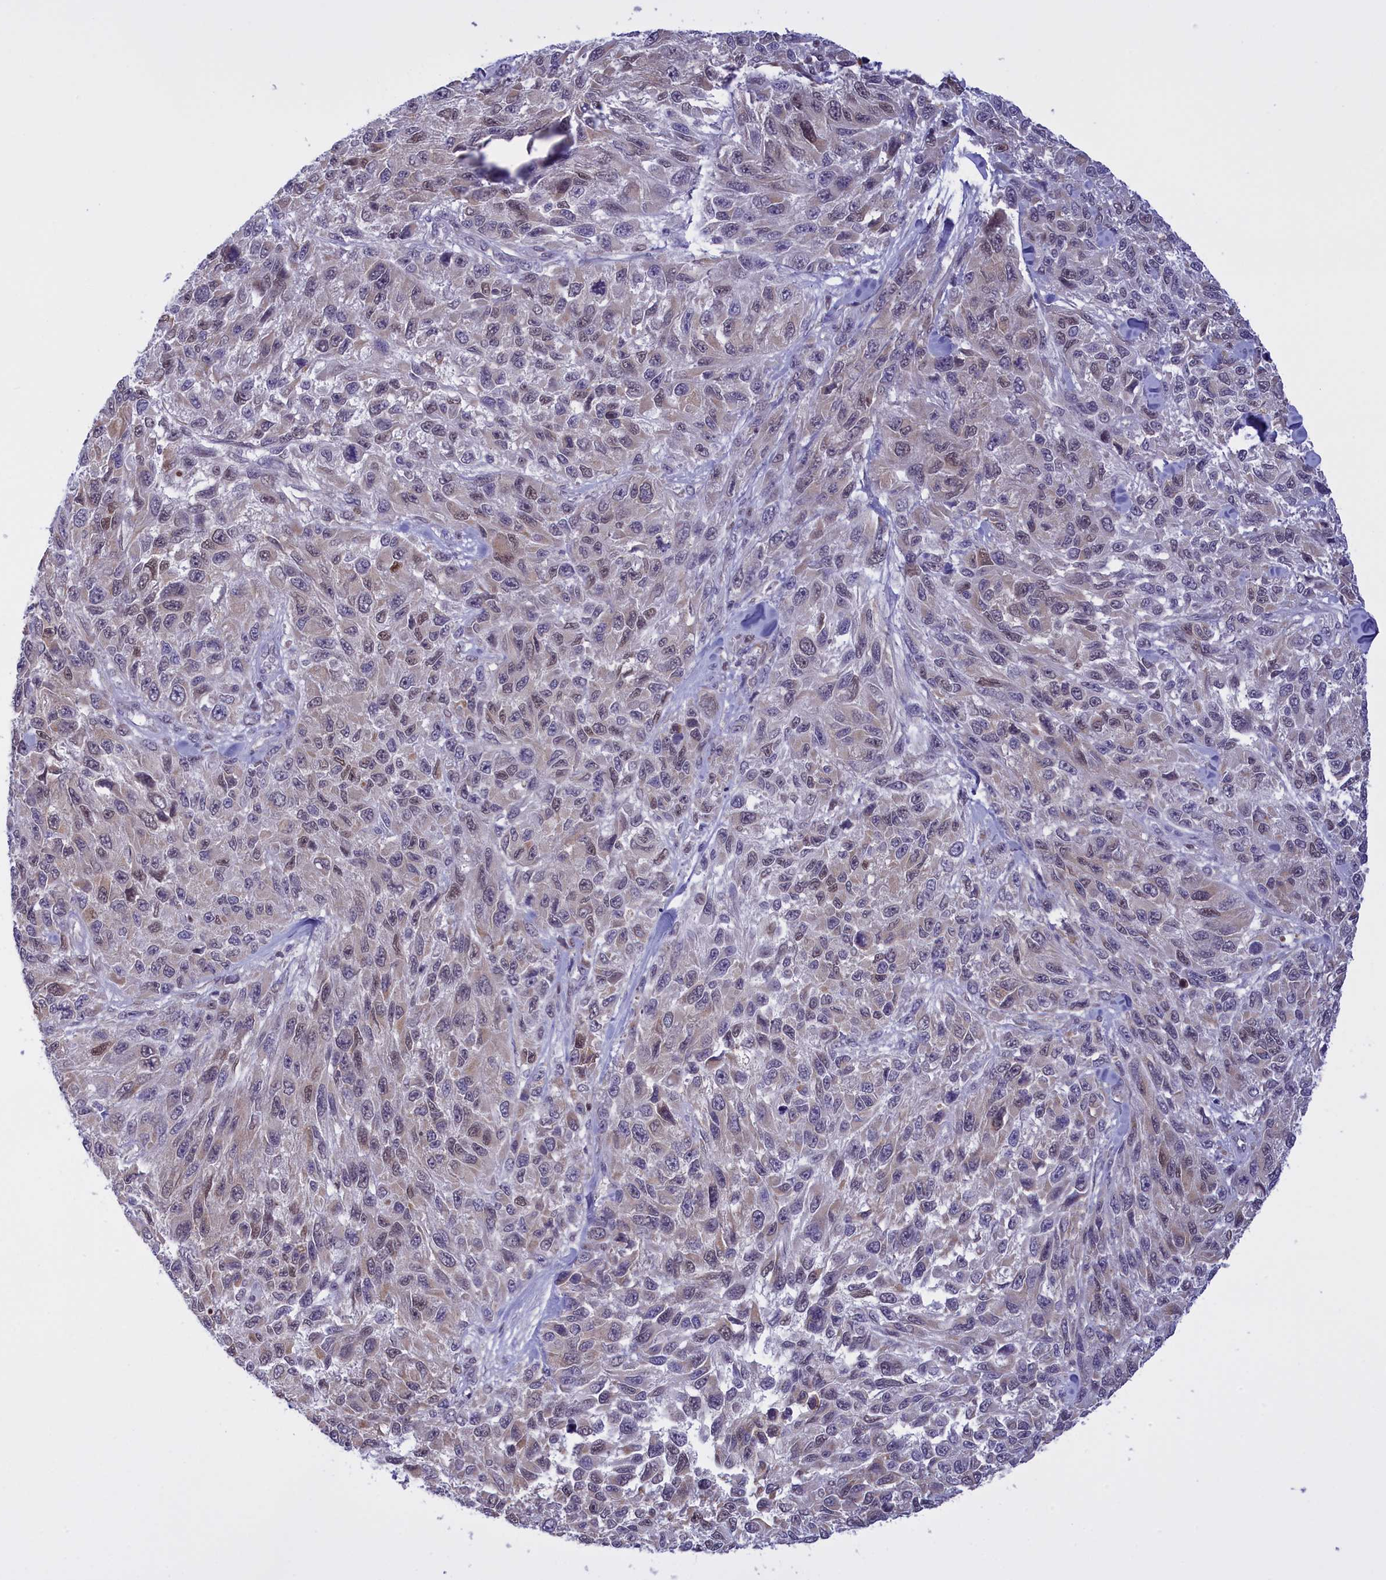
{"staining": {"intensity": "weak", "quantity": "<25%", "location": "nuclear"}, "tissue": "melanoma", "cell_type": "Tumor cells", "image_type": "cancer", "snomed": [{"axis": "morphology", "description": "Malignant melanoma, NOS"}, {"axis": "topography", "description": "Skin"}], "caption": "This photomicrograph is of melanoma stained with IHC to label a protein in brown with the nuclei are counter-stained blue. There is no staining in tumor cells.", "gene": "IZUMO2", "patient": {"sex": "female", "age": 96}}